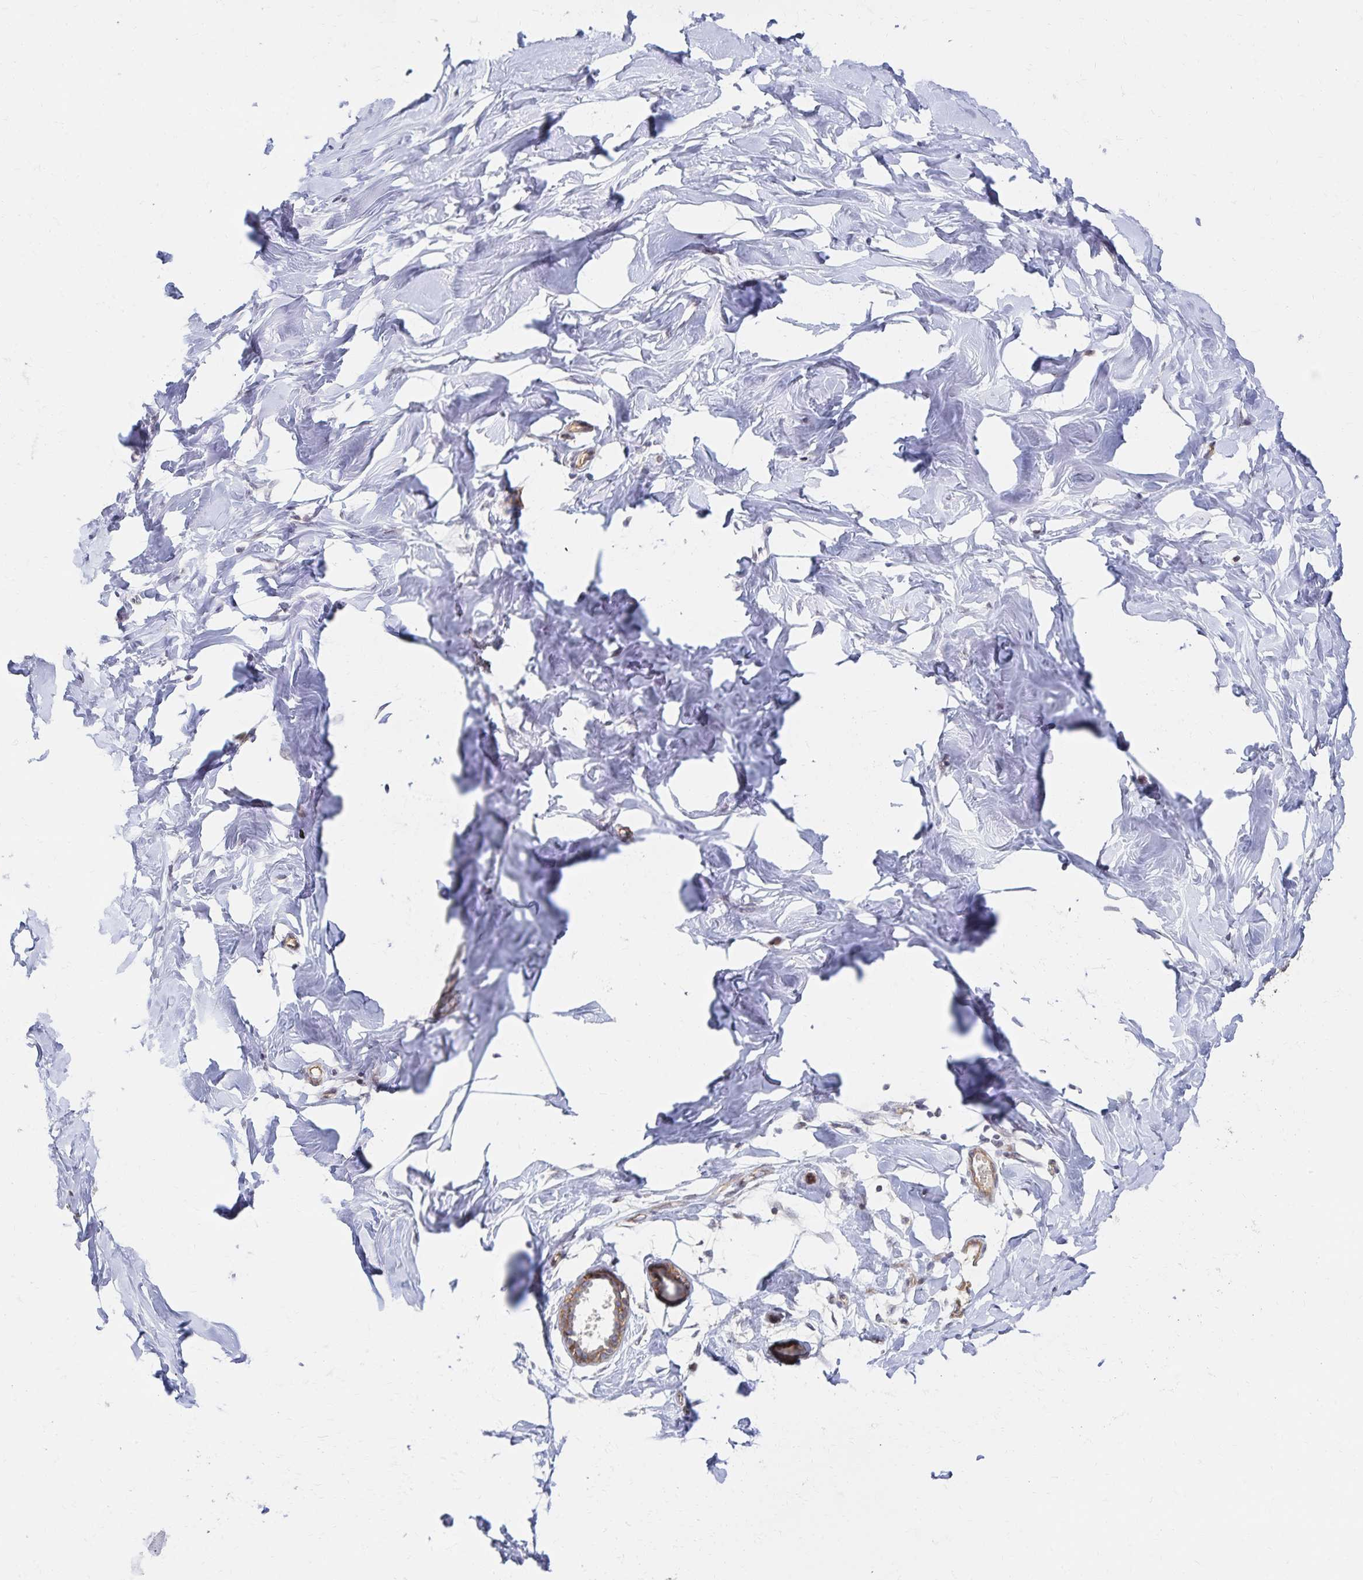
{"staining": {"intensity": "negative", "quantity": "none", "location": "none"}, "tissue": "breast", "cell_type": "Adipocytes", "image_type": "normal", "snomed": [{"axis": "morphology", "description": "Normal tissue, NOS"}, {"axis": "topography", "description": "Breast"}], "caption": "The immunohistochemistry image has no significant expression in adipocytes of breast. (Stains: DAB immunohistochemistry with hematoxylin counter stain, Microscopy: brightfield microscopy at high magnification).", "gene": "RAB9B", "patient": {"sex": "female", "age": 27}}